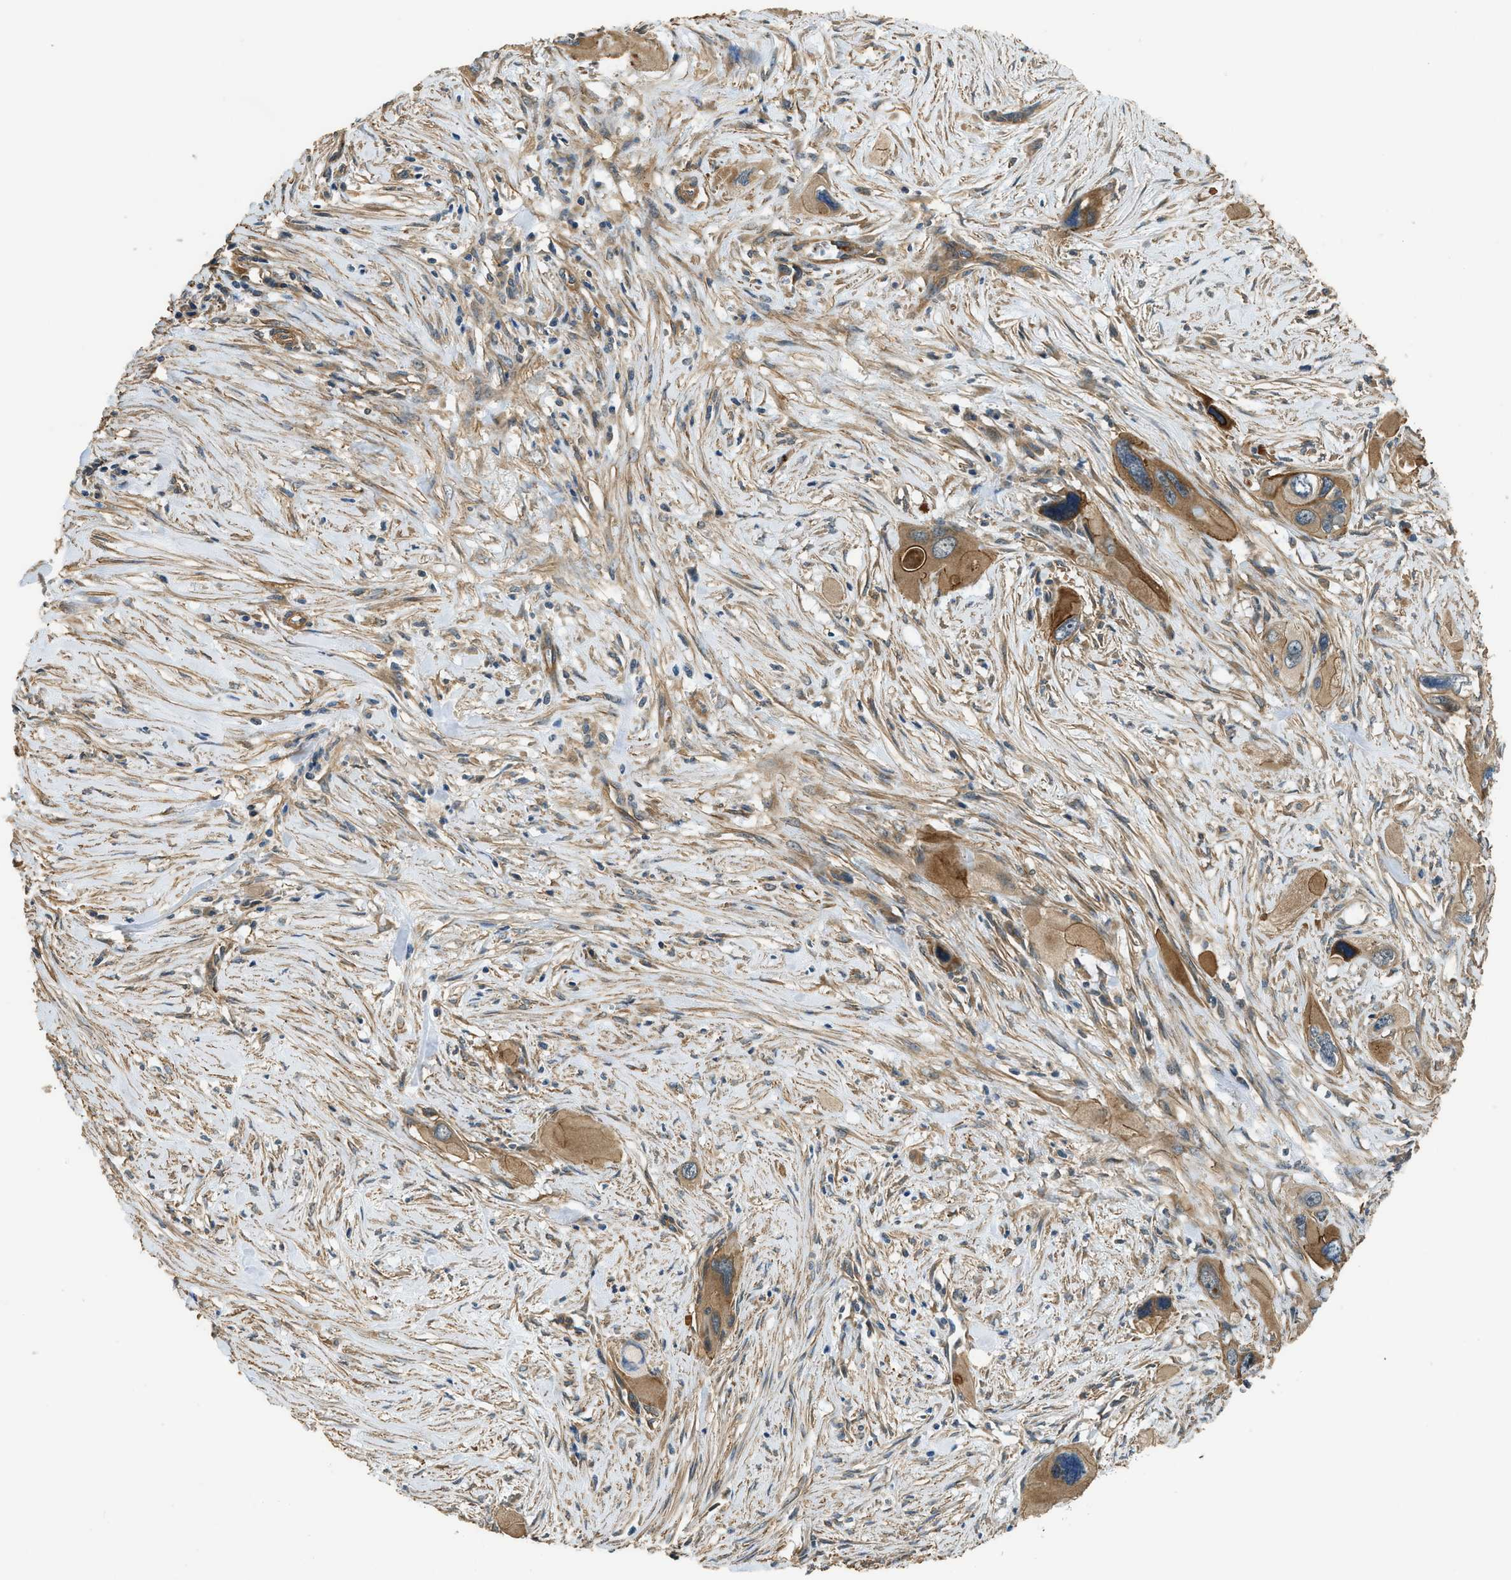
{"staining": {"intensity": "moderate", "quantity": ">75%", "location": "cytoplasmic/membranous"}, "tissue": "pancreatic cancer", "cell_type": "Tumor cells", "image_type": "cancer", "snomed": [{"axis": "morphology", "description": "Adenocarcinoma, NOS"}, {"axis": "topography", "description": "Pancreas"}], "caption": "A high-resolution micrograph shows immunohistochemistry staining of pancreatic cancer (adenocarcinoma), which exhibits moderate cytoplasmic/membranous positivity in approximately >75% of tumor cells.", "gene": "CGN", "patient": {"sex": "male", "age": 73}}